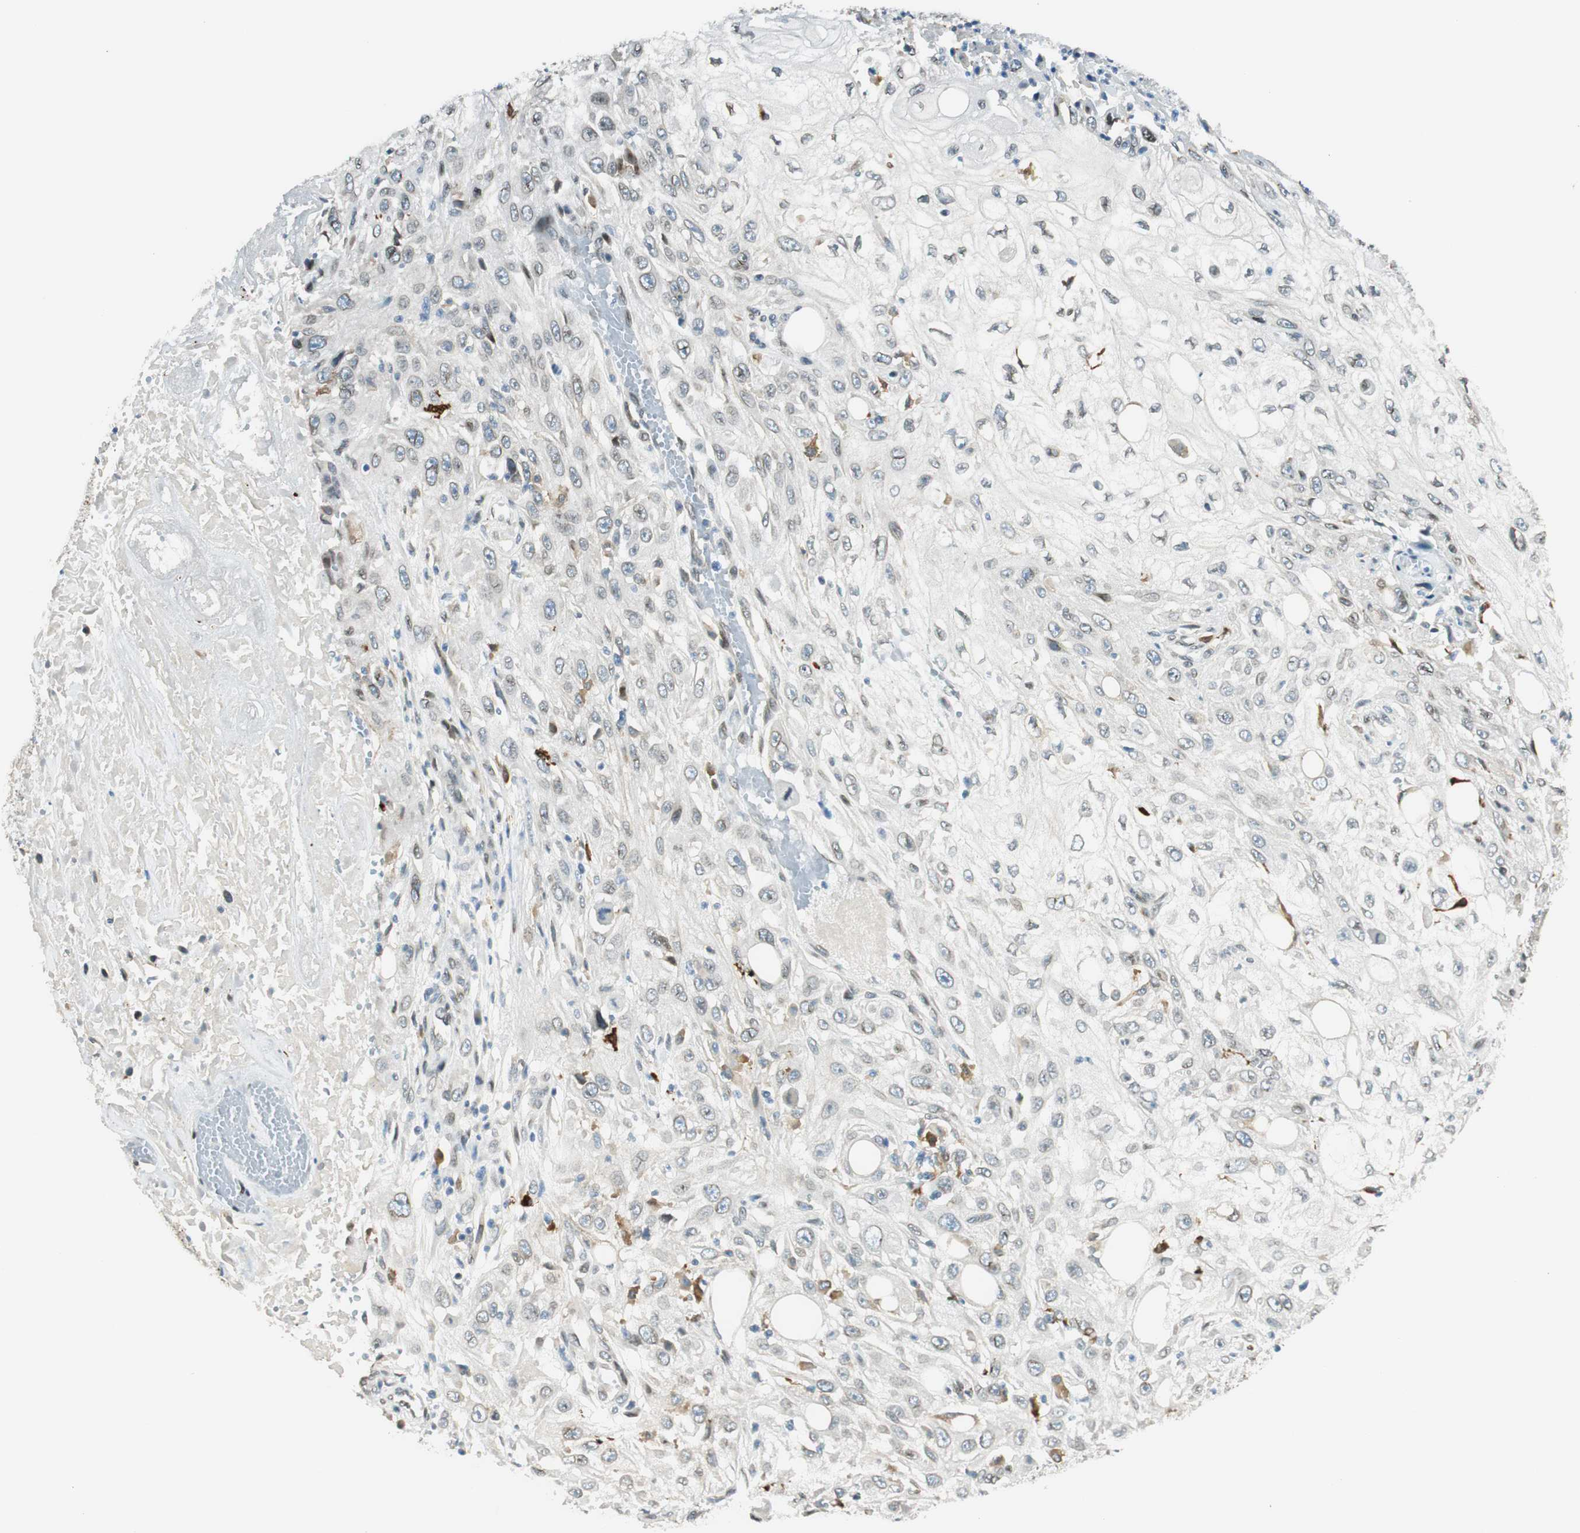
{"staining": {"intensity": "negative", "quantity": "none", "location": "none"}, "tissue": "skin cancer", "cell_type": "Tumor cells", "image_type": "cancer", "snomed": [{"axis": "morphology", "description": "Squamous cell carcinoma, NOS"}, {"axis": "topography", "description": "Skin"}], "caption": "This is an immunohistochemistry (IHC) photomicrograph of human squamous cell carcinoma (skin). There is no positivity in tumor cells.", "gene": "TMEM260", "patient": {"sex": "male", "age": 75}}